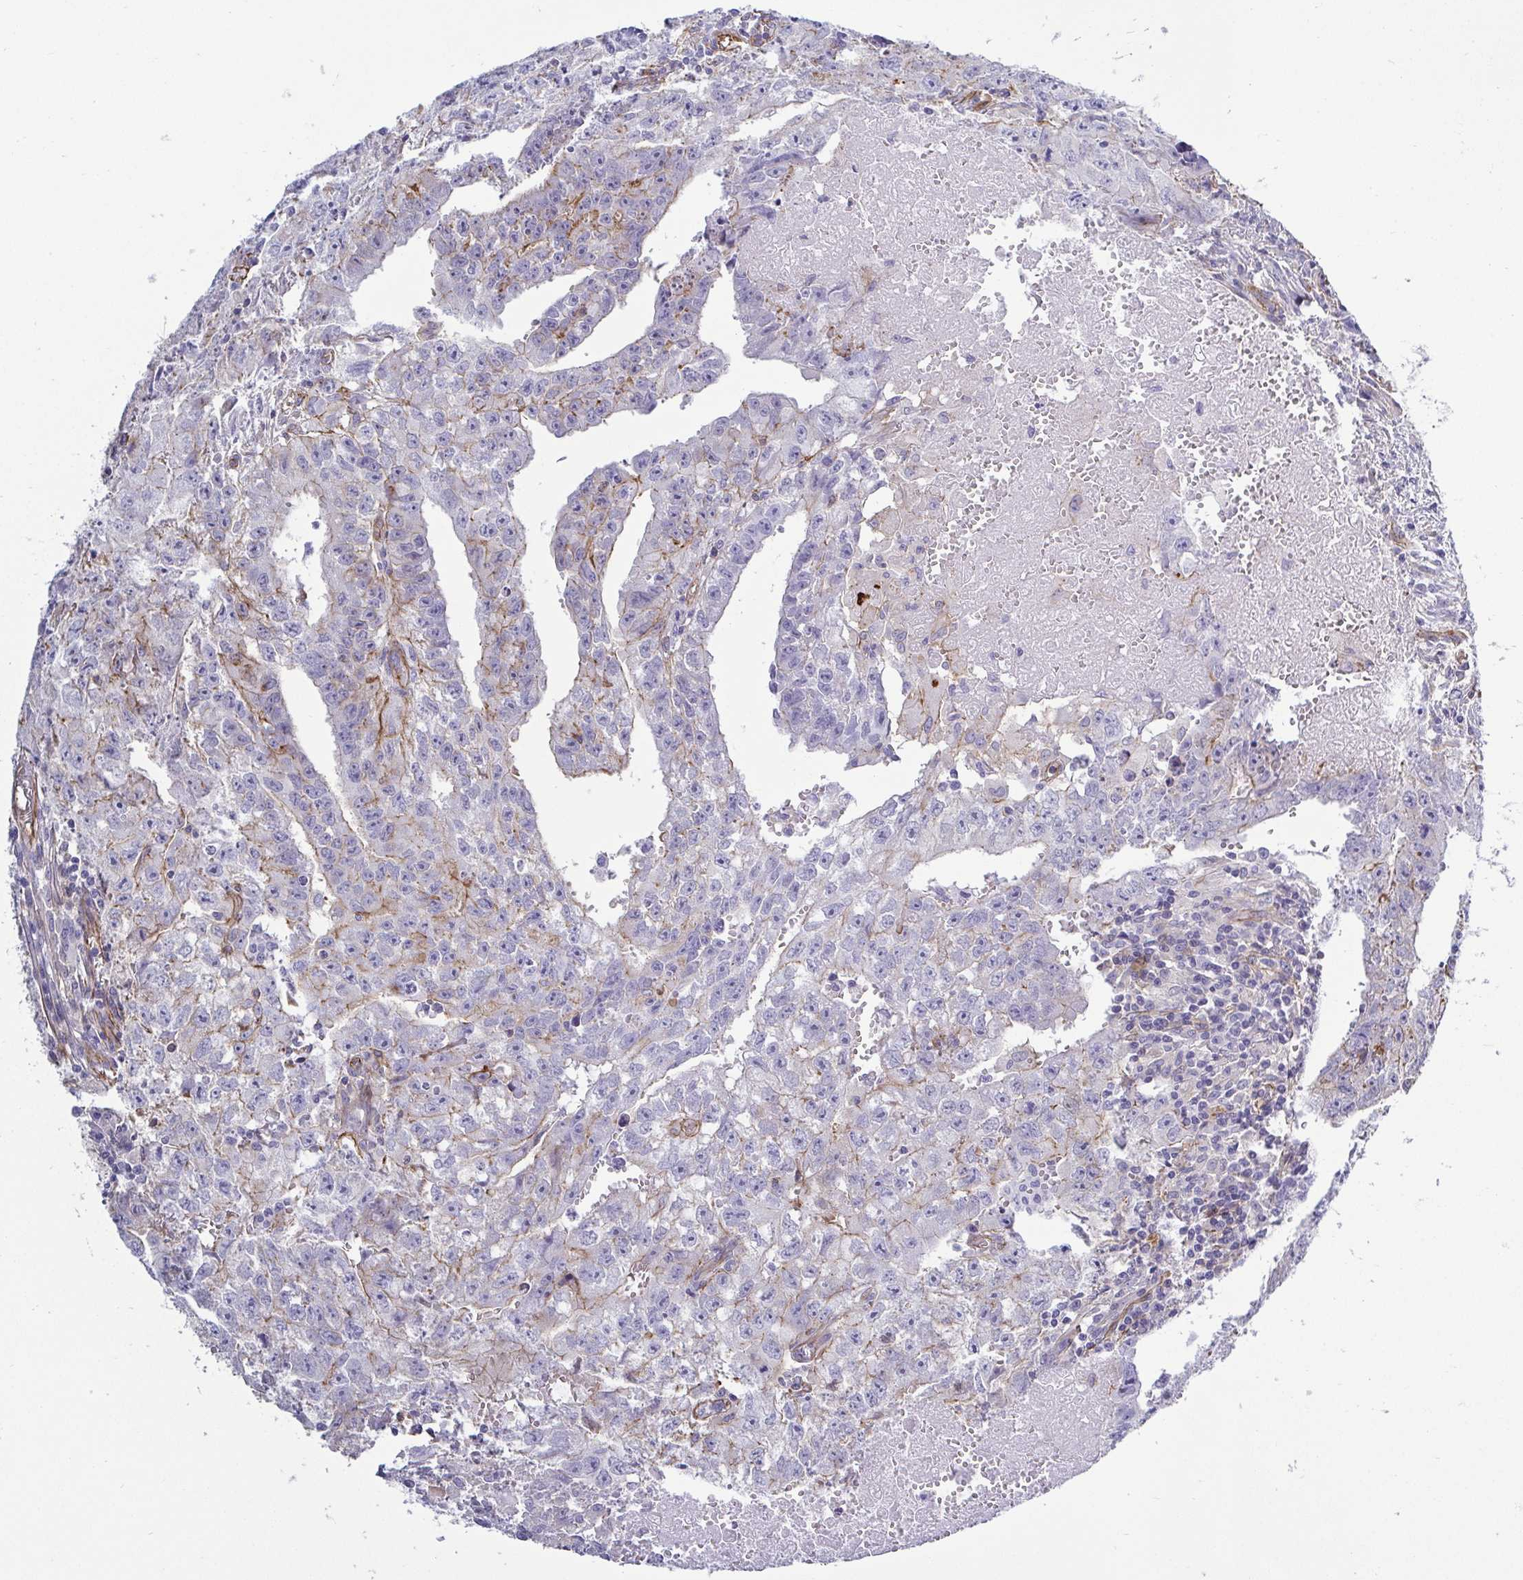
{"staining": {"intensity": "weak", "quantity": "<25%", "location": "cytoplasmic/membranous"}, "tissue": "testis cancer", "cell_type": "Tumor cells", "image_type": "cancer", "snomed": [{"axis": "morphology", "description": "Carcinoma, Embryonal, NOS"}, {"axis": "morphology", "description": "Teratoma, malignant, NOS"}, {"axis": "topography", "description": "Testis"}], "caption": "This is a micrograph of IHC staining of testis cancer (embryonal carcinoma), which shows no staining in tumor cells.", "gene": "LIMA1", "patient": {"sex": "male", "age": 24}}